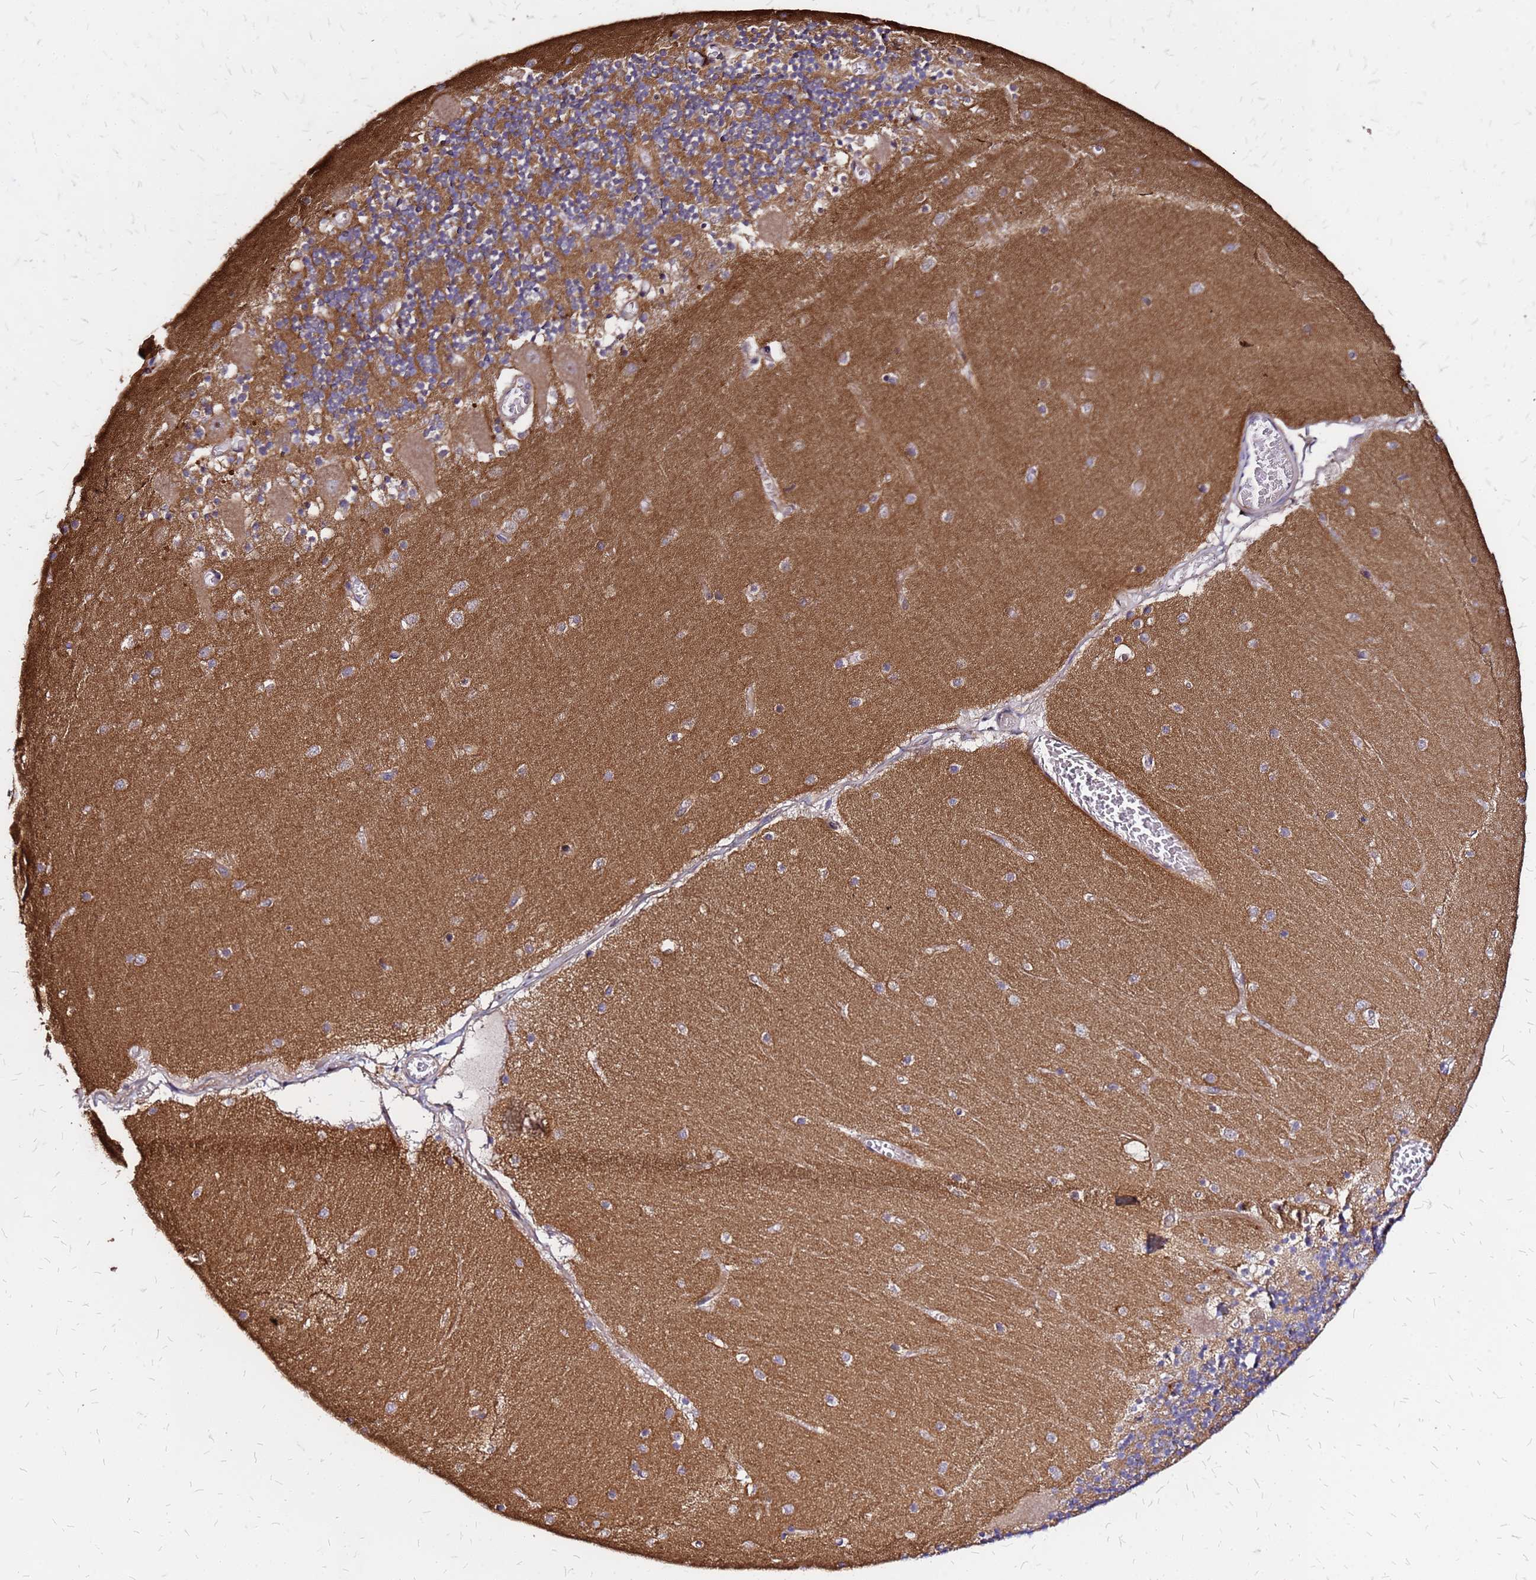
{"staining": {"intensity": "moderate", "quantity": "25%-75%", "location": "cytoplasmic/membranous"}, "tissue": "cerebellum", "cell_type": "Cells in granular layer", "image_type": "normal", "snomed": [{"axis": "morphology", "description": "Normal tissue, NOS"}, {"axis": "topography", "description": "Cerebellum"}], "caption": "IHC micrograph of normal cerebellum: human cerebellum stained using immunohistochemistry displays medium levels of moderate protein expression localized specifically in the cytoplasmic/membranous of cells in granular layer, appearing as a cytoplasmic/membranous brown color.", "gene": "CYBC1", "patient": {"sex": "female", "age": 28}}